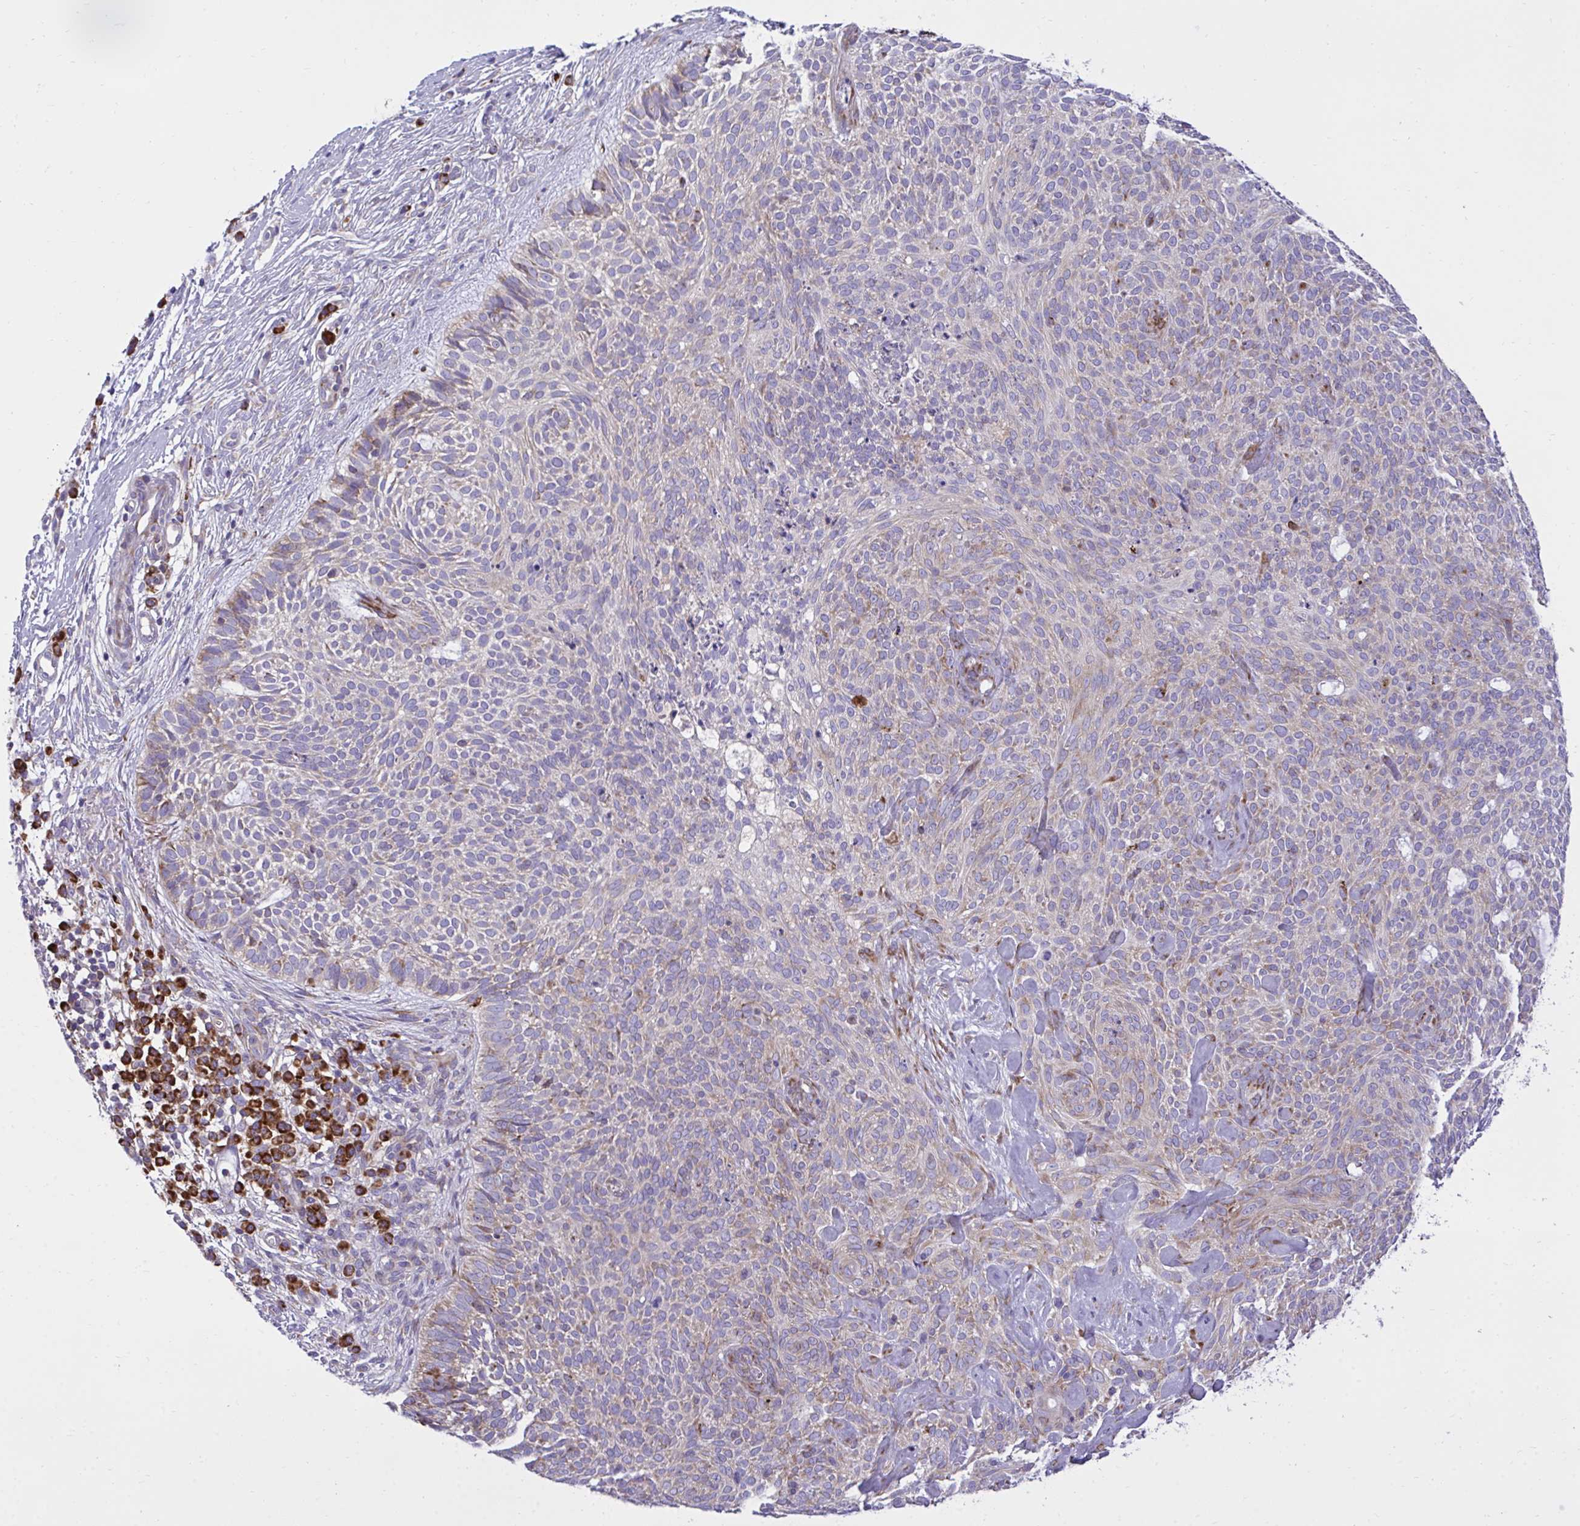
{"staining": {"intensity": "weak", "quantity": "25%-75%", "location": "cytoplasmic/membranous"}, "tissue": "skin cancer", "cell_type": "Tumor cells", "image_type": "cancer", "snomed": [{"axis": "morphology", "description": "Basal cell carcinoma"}, {"axis": "topography", "description": "Skin"}, {"axis": "topography", "description": "Skin of face"}], "caption": "Basal cell carcinoma (skin) was stained to show a protein in brown. There is low levels of weak cytoplasmic/membranous expression in about 25%-75% of tumor cells.", "gene": "RPS15", "patient": {"sex": "female", "age": 82}}